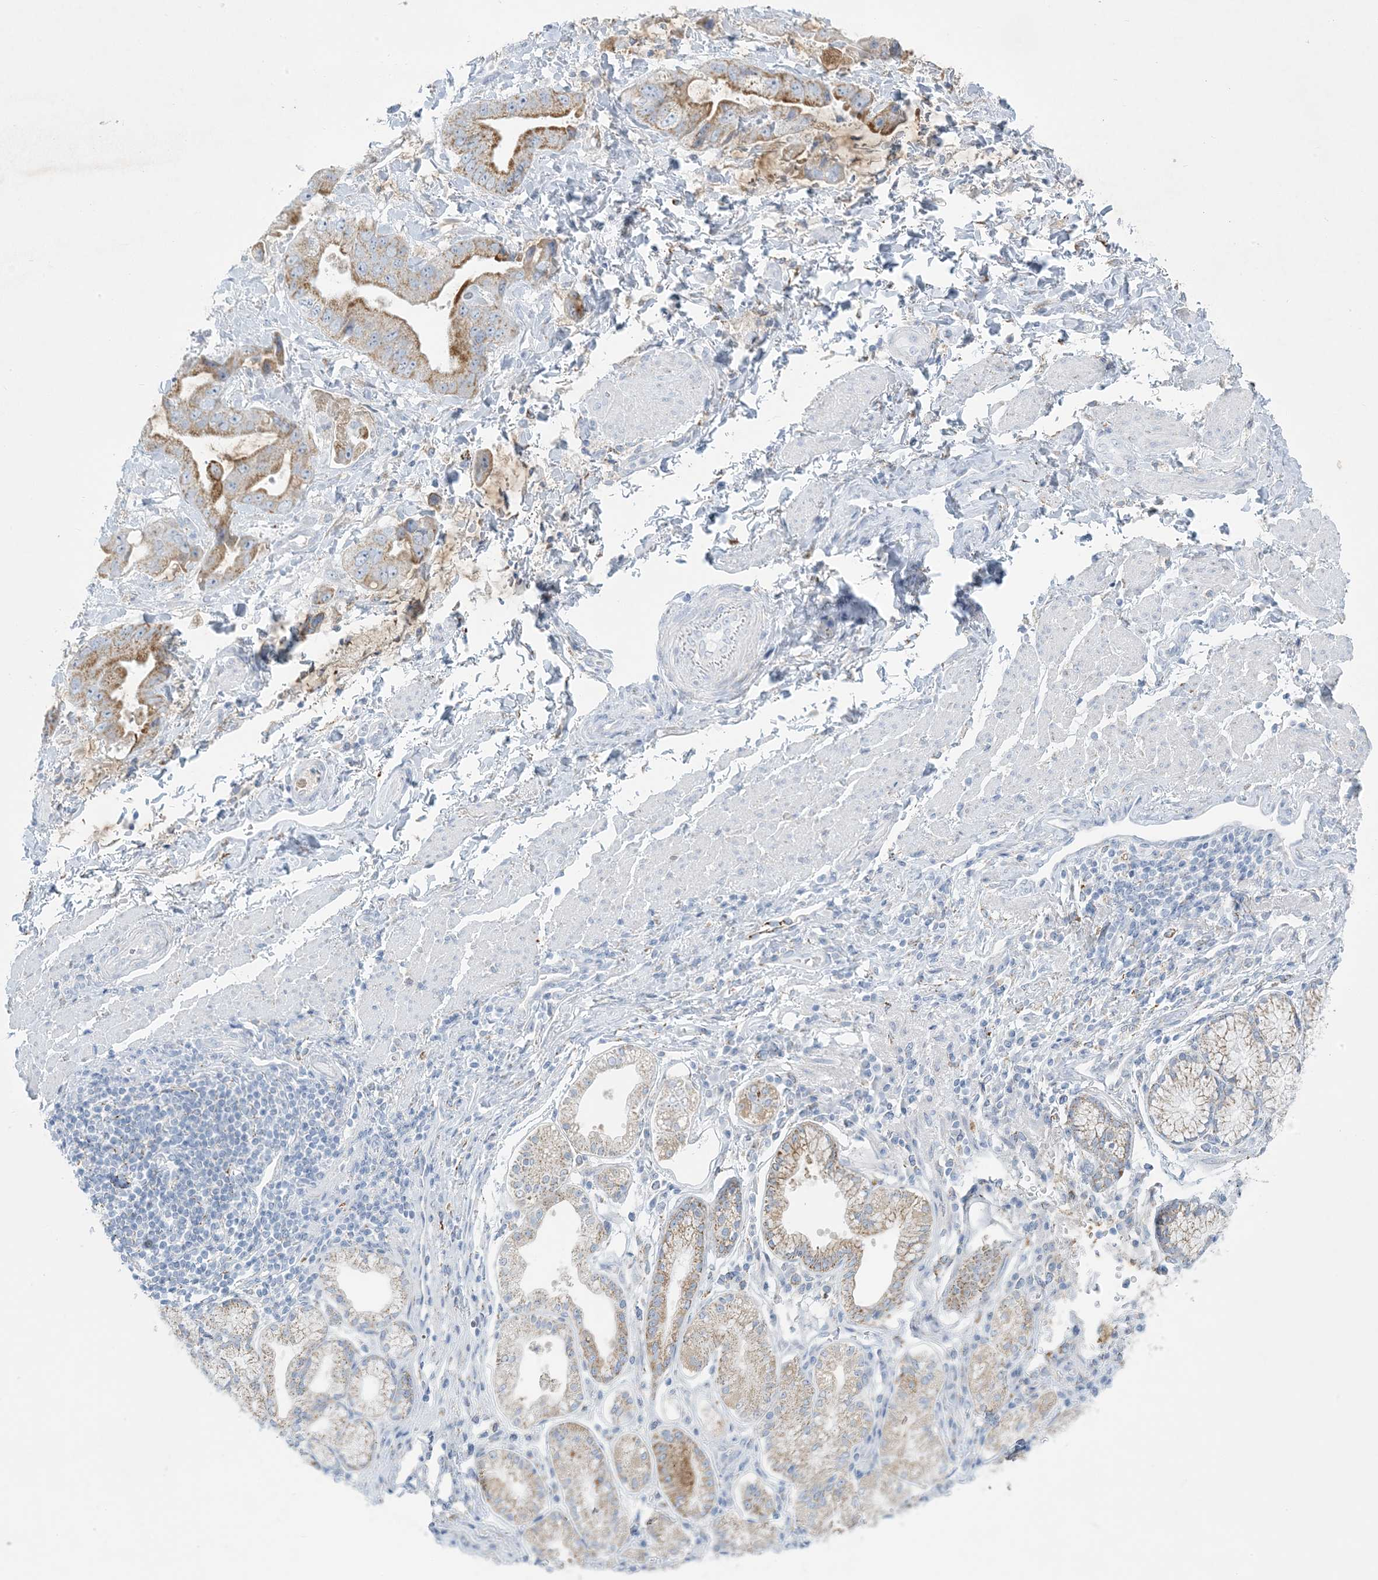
{"staining": {"intensity": "moderate", "quantity": "<25%", "location": "cytoplasmic/membranous"}, "tissue": "stomach cancer", "cell_type": "Tumor cells", "image_type": "cancer", "snomed": [{"axis": "morphology", "description": "Adenocarcinoma, NOS"}, {"axis": "topography", "description": "Stomach"}], "caption": "Immunohistochemistry of human adenocarcinoma (stomach) shows low levels of moderate cytoplasmic/membranous positivity in approximately <25% of tumor cells.", "gene": "ZDHHC4", "patient": {"sex": "male", "age": 62}}